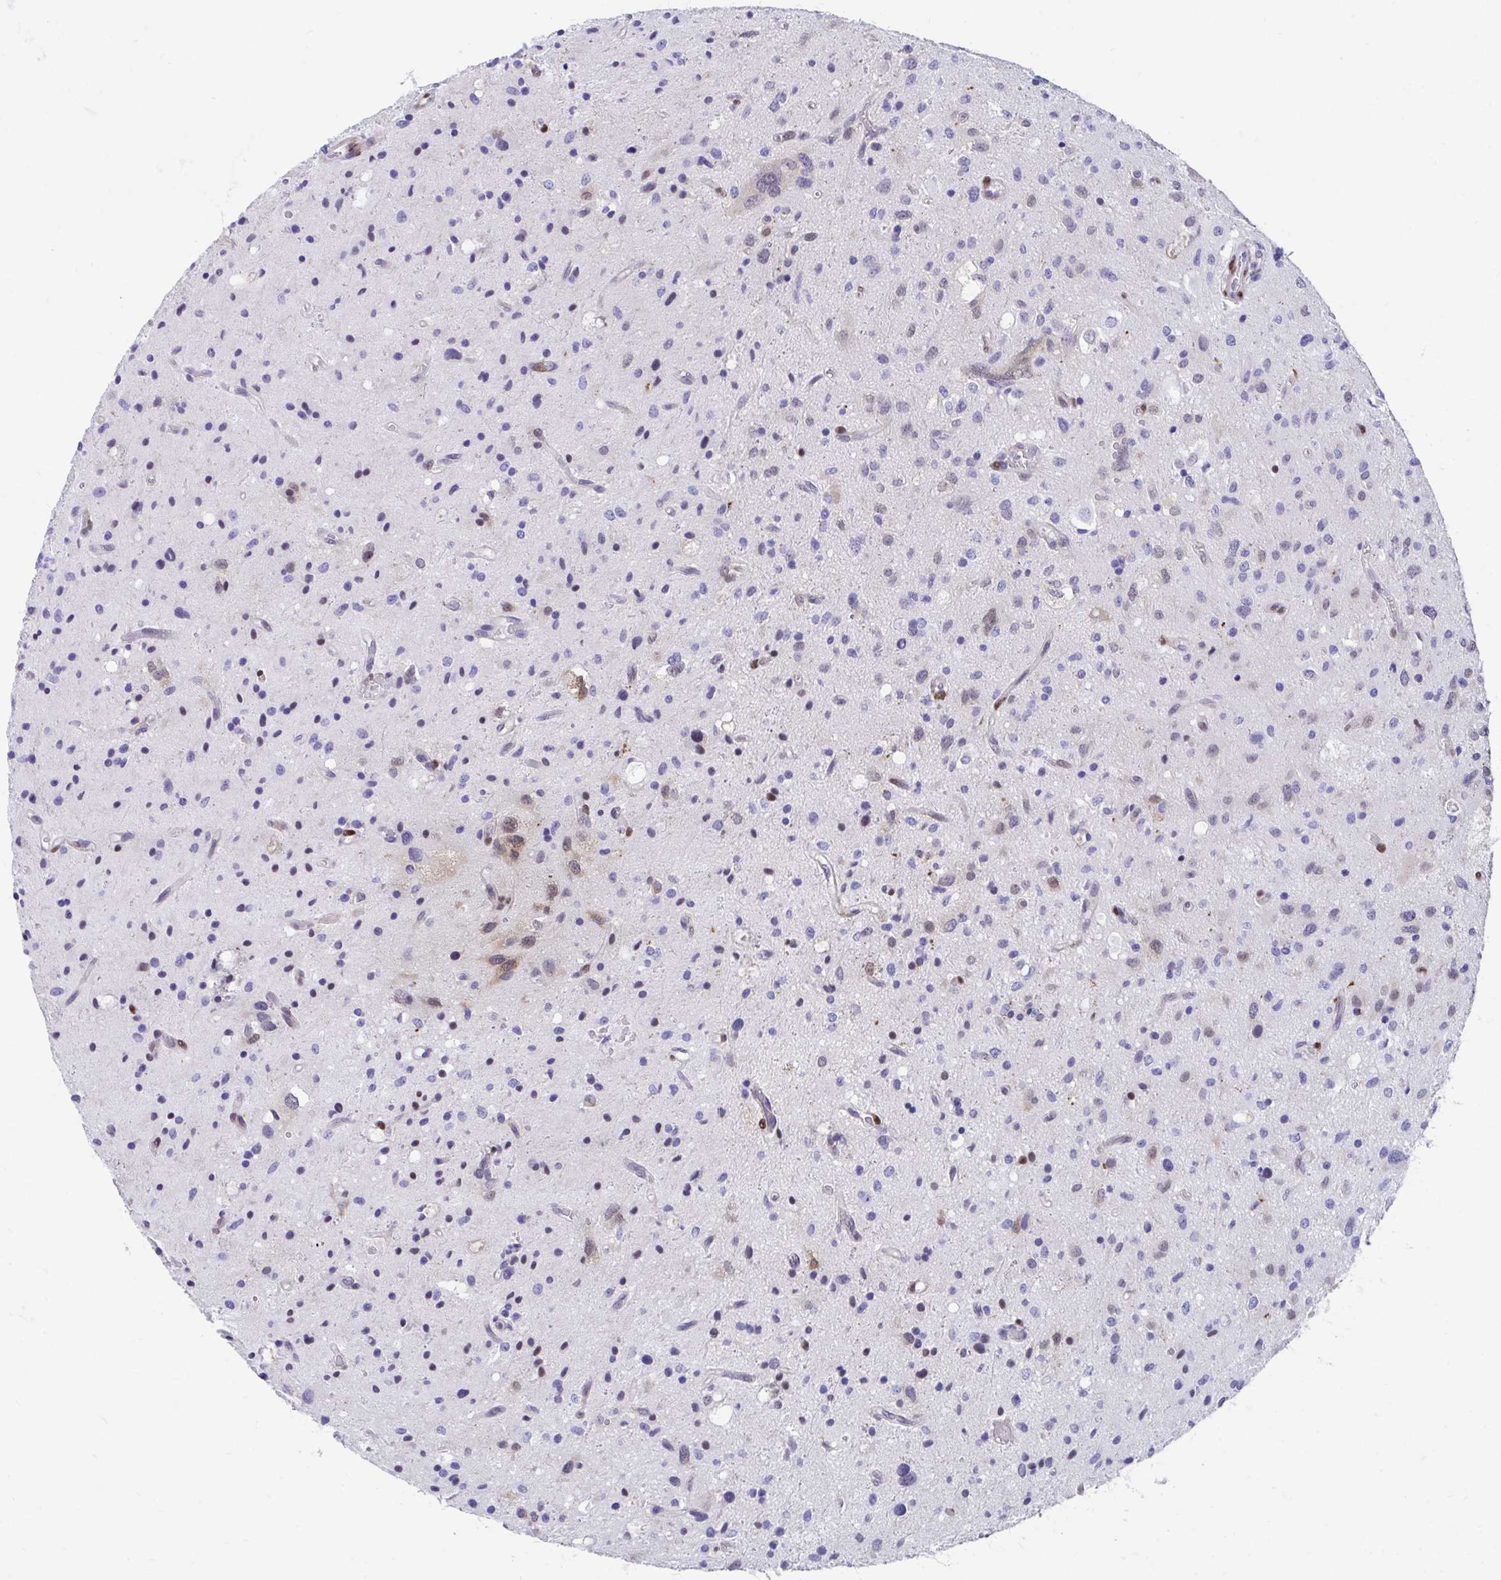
{"staining": {"intensity": "negative", "quantity": "none", "location": "none"}, "tissue": "glioma", "cell_type": "Tumor cells", "image_type": "cancer", "snomed": [{"axis": "morphology", "description": "Glioma, malignant, Low grade"}, {"axis": "topography", "description": "Brain"}], "caption": "Tumor cells are negative for brown protein staining in malignant low-grade glioma. (DAB immunohistochemistry (IHC) visualized using brightfield microscopy, high magnification).", "gene": "RBPMS", "patient": {"sex": "female", "age": 58}}